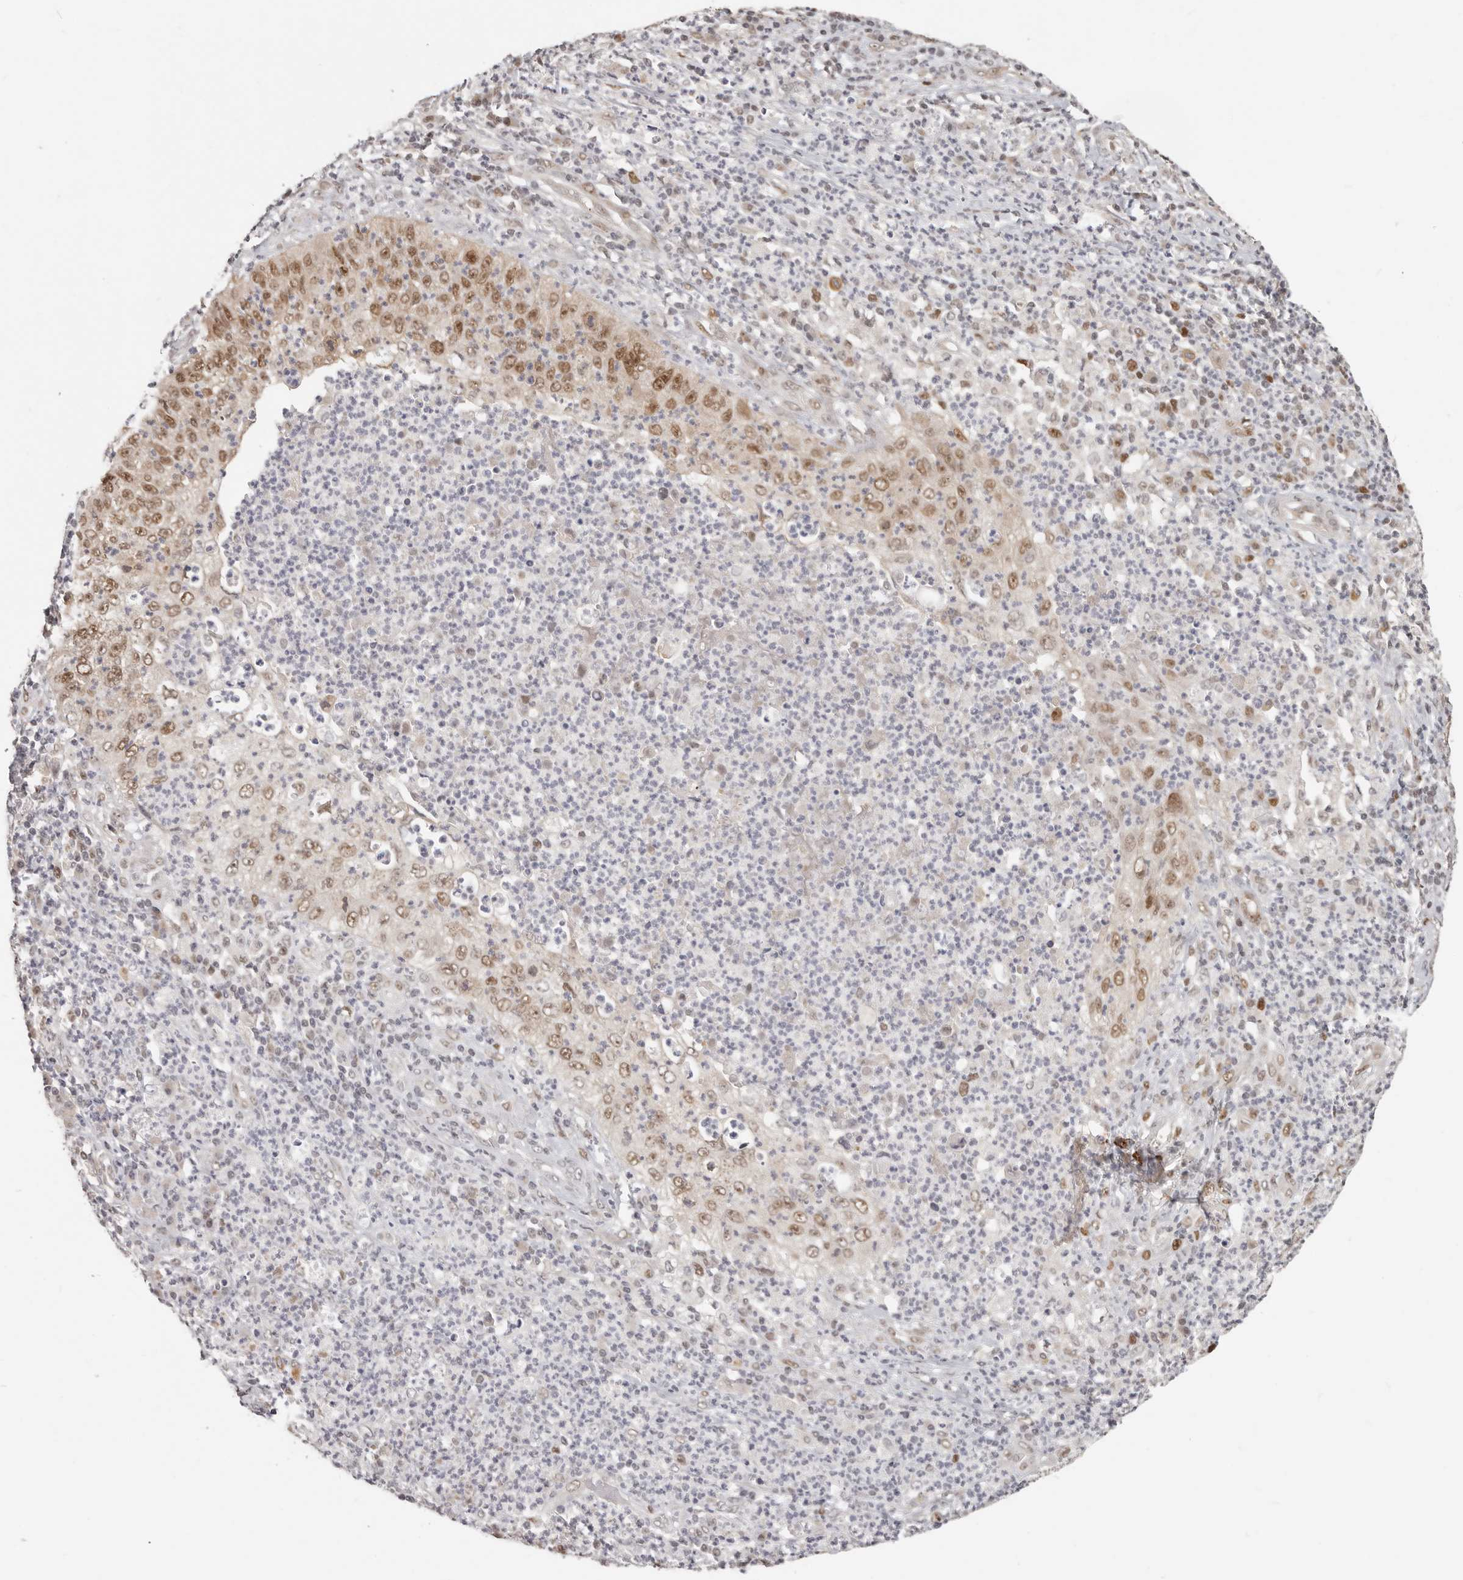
{"staining": {"intensity": "moderate", "quantity": ">75%", "location": "nuclear"}, "tissue": "cervical cancer", "cell_type": "Tumor cells", "image_type": "cancer", "snomed": [{"axis": "morphology", "description": "Squamous cell carcinoma, NOS"}, {"axis": "topography", "description": "Cervix"}], "caption": "Cervical cancer (squamous cell carcinoma) tissue exhibits moderate nuclear expression in approximately >75% of tumor cells", "gene": "RFC2", "patient": {"sex": "female", "age": 30}}